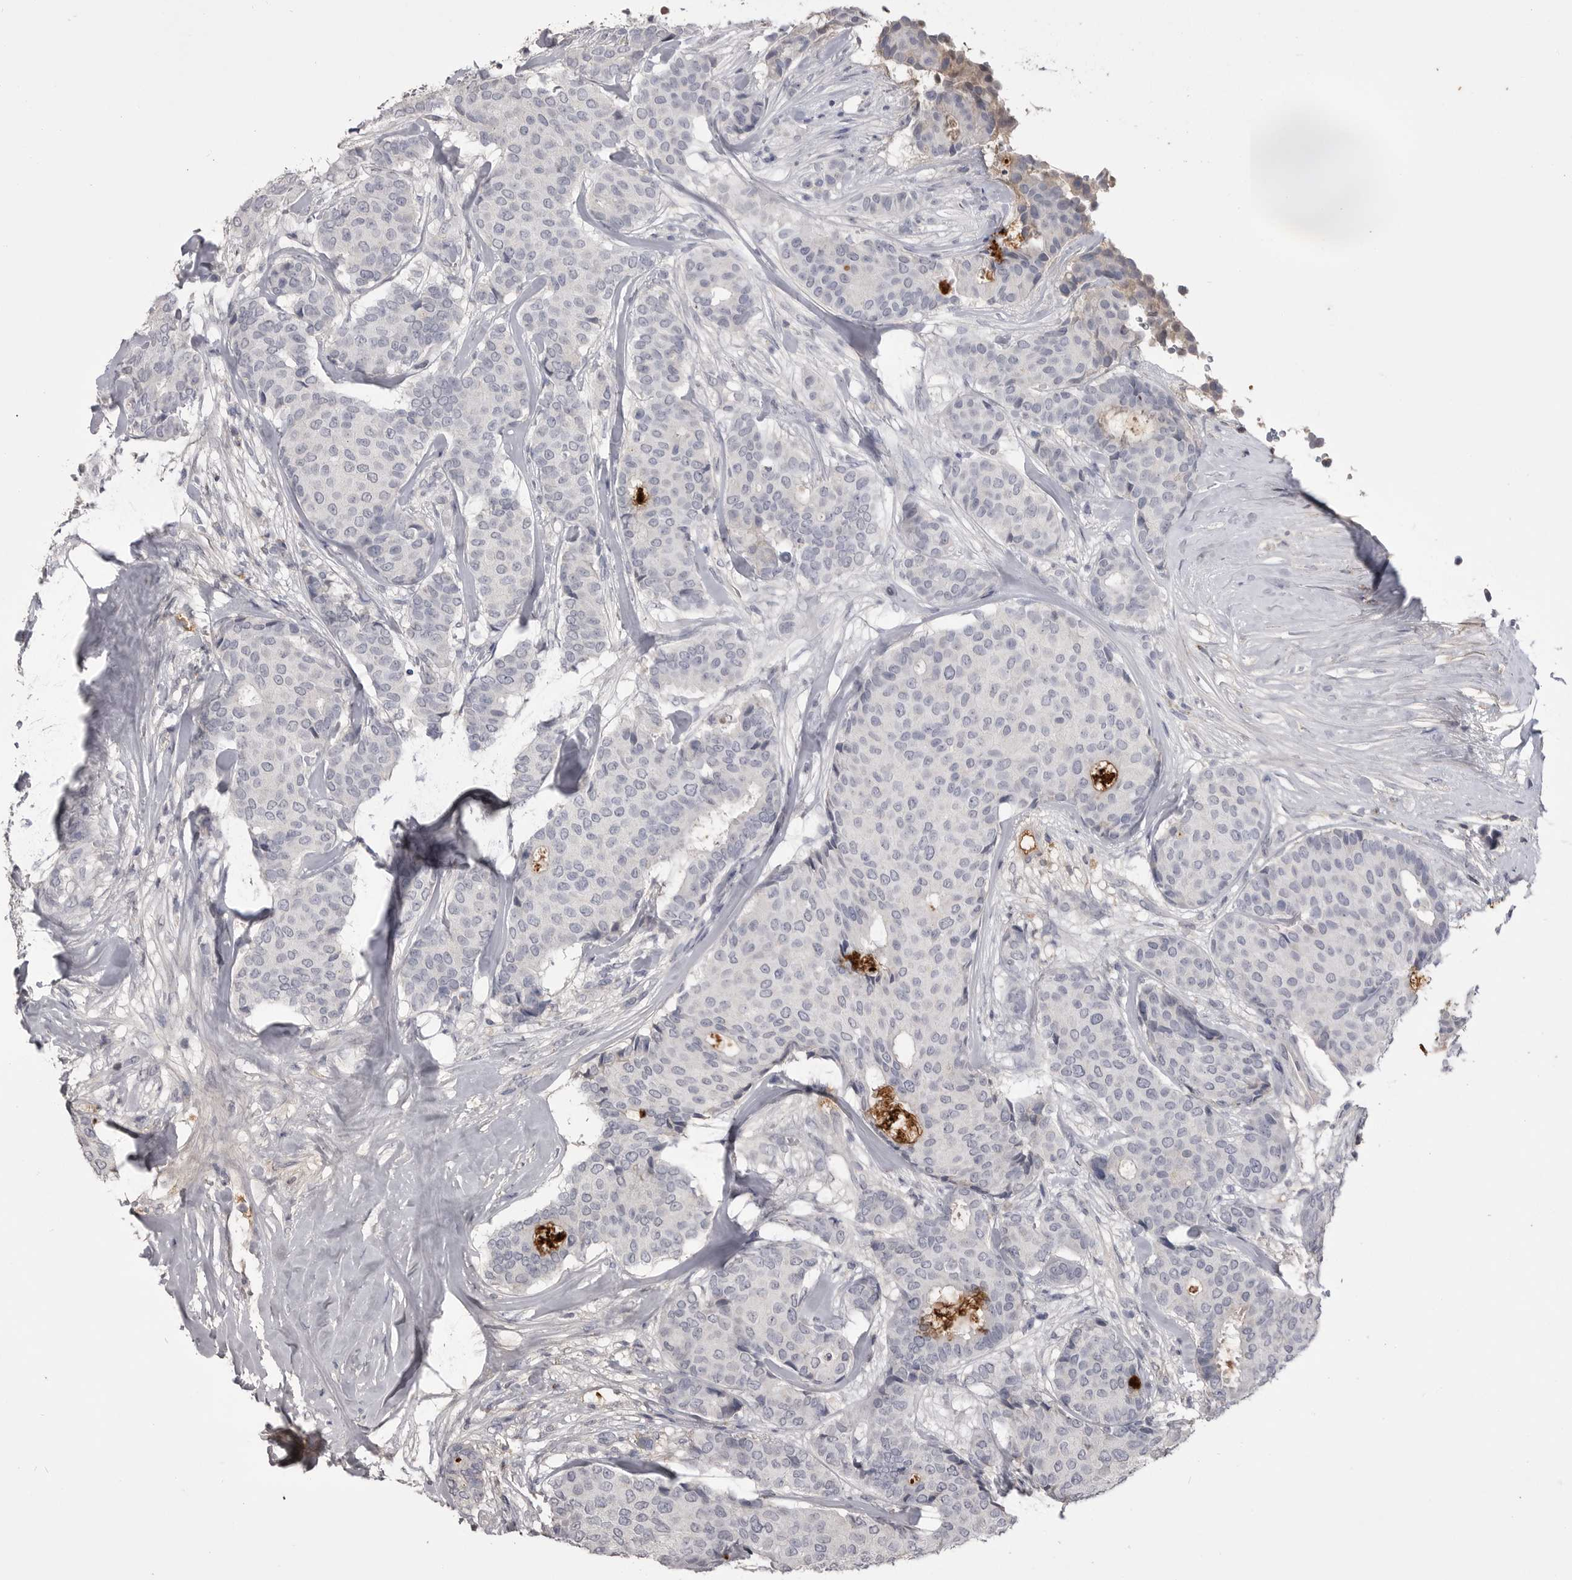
{"staining": {"intensity": "negative", "quantity": "none", "location": "none"}, "tissue": "breast cancer", "cell_type": "Tumor cells", "image_type": "cancer", "snomed": [{"axis": "morphology", "description": "Duct carcinoma"}, {"axis": "topography", "description": "Breast"}], "caption": "This is a image of immunohistochemistry staining of infiltrating ductal carcinoma (breast), which shows no staining in tumor cells.", "gene": "AHSG", "patient": {"sex": "female", "age": 75}}